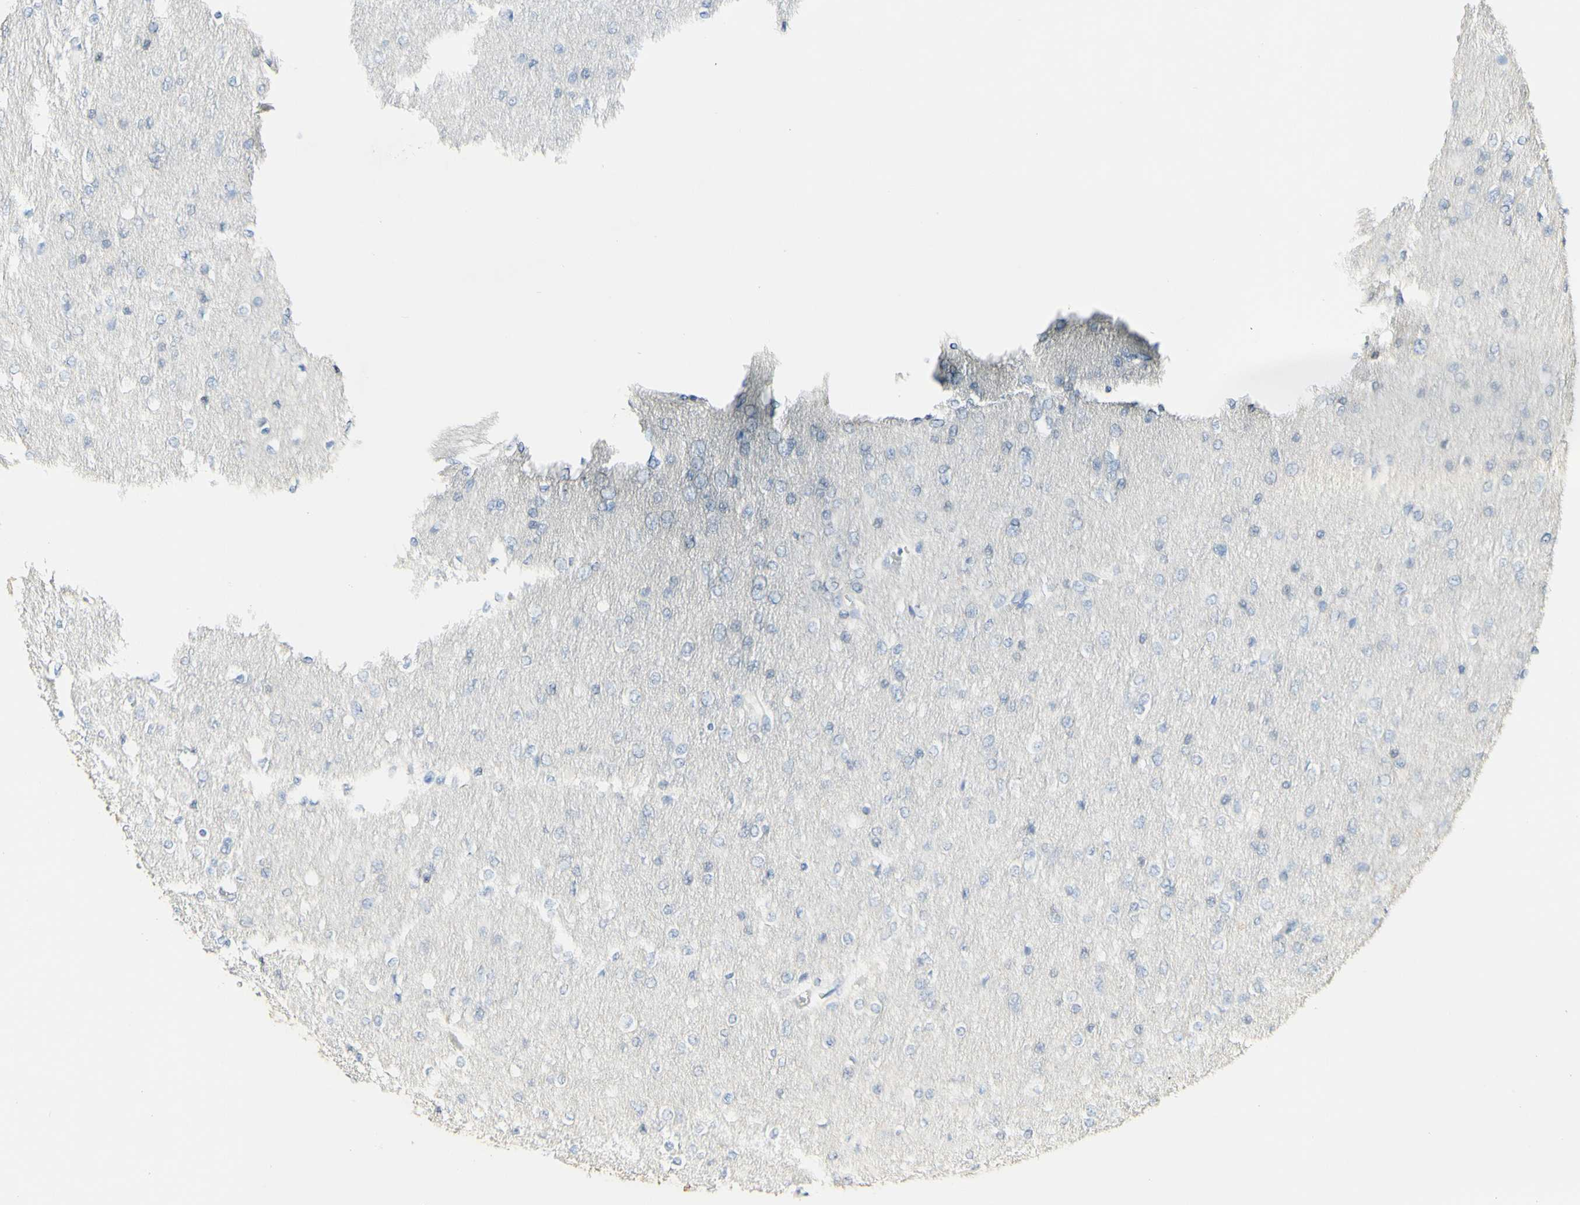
{"staining": {"intensity": "negative", "quantity": "none", "location": "none"}, "tissue": "glioma", "cell_type": "Tumor cells", "image_type": "cancer", "snomed": [{"axis": "morphology", "description": "Glioma, malignant, High grade"}, {"axis": "topography", "description": "Cerebral cortex"}], "caption": "Protein analysis of malignant glioma (high-grade) displays no significant expression in tumor cells.", "gene": "DSC2", "patient": {"sex": "female", "age": 36}}